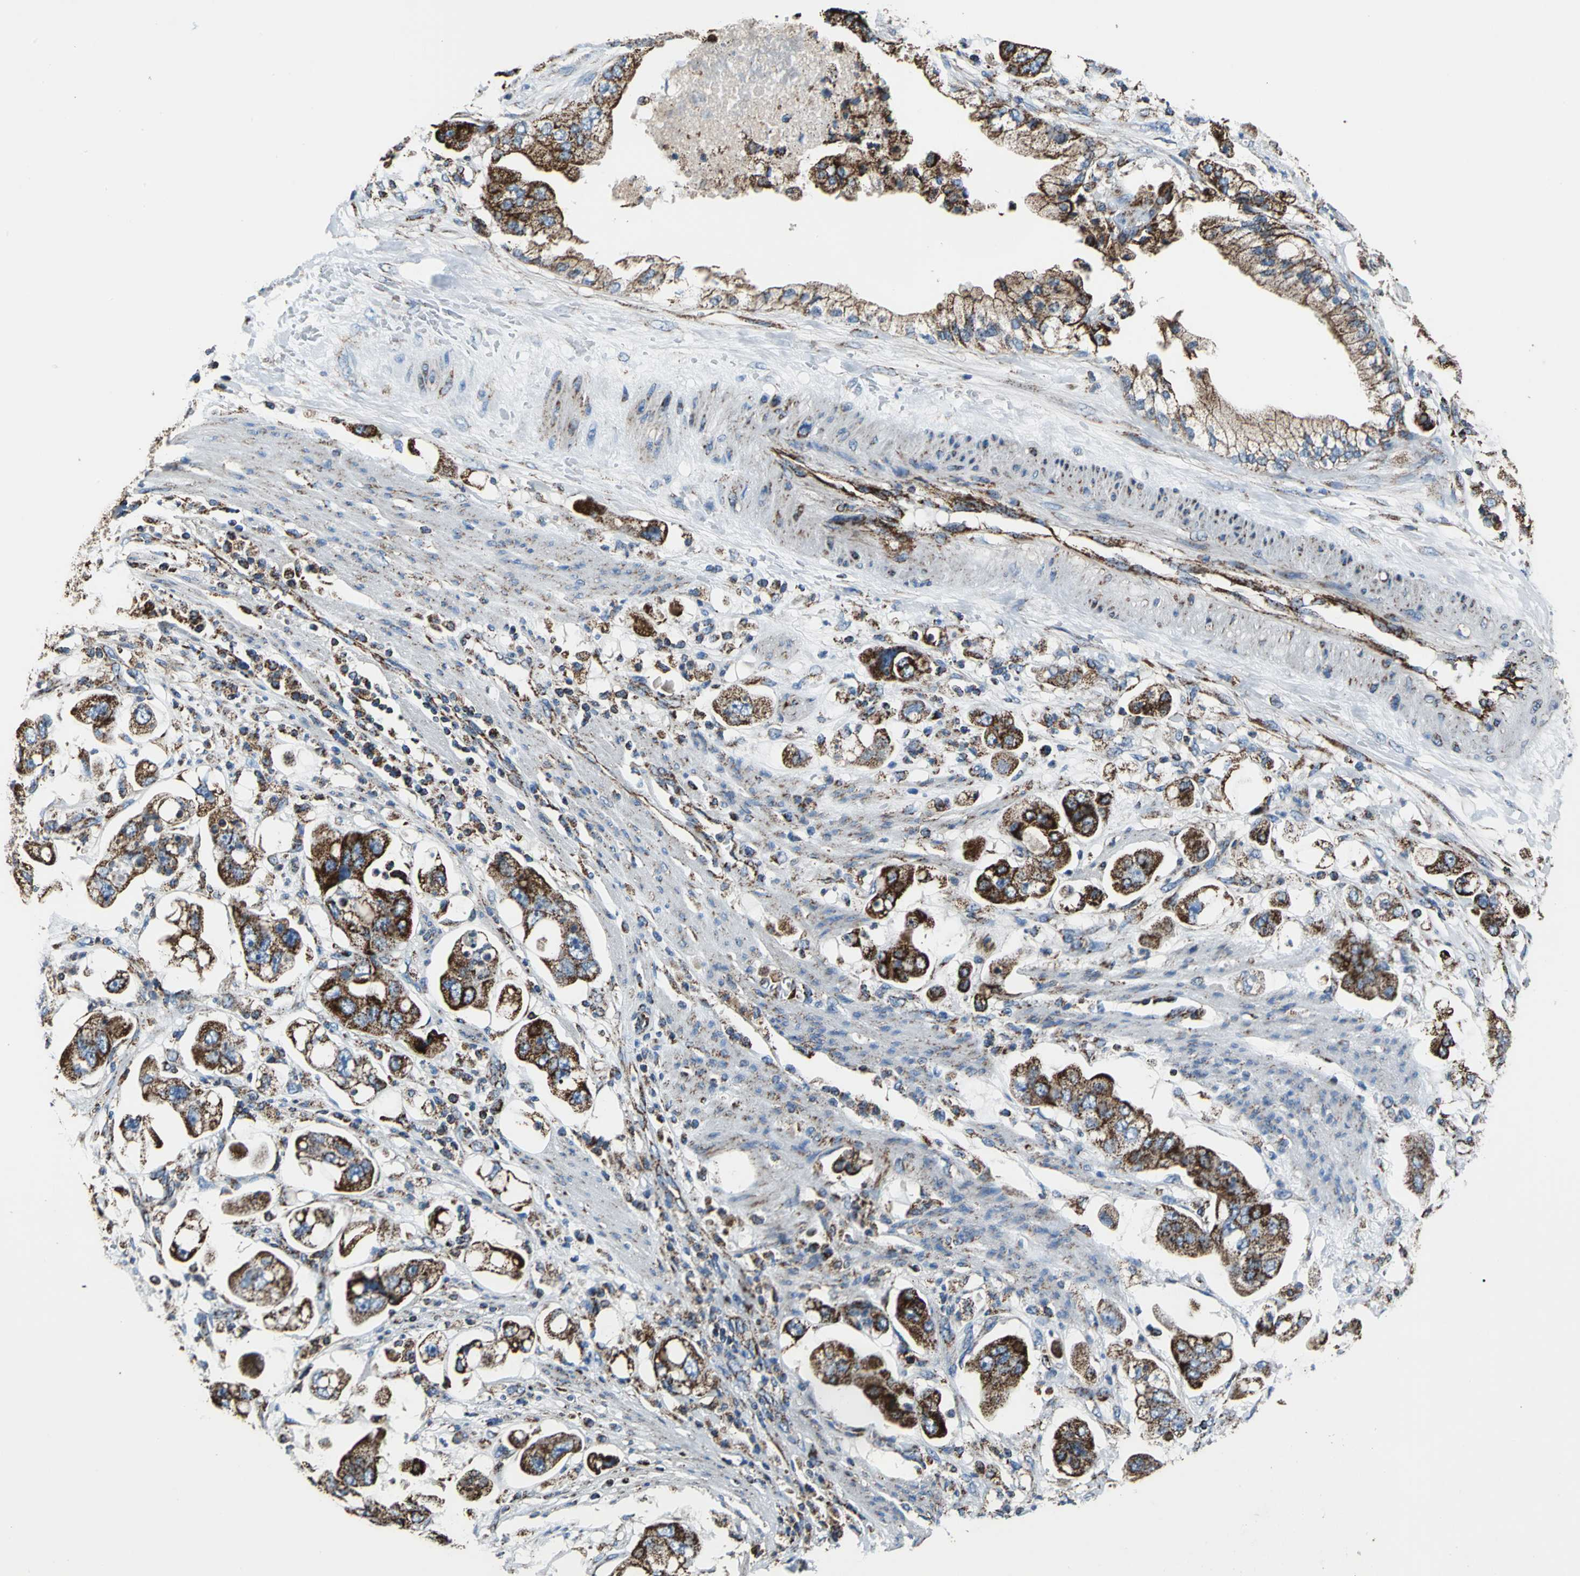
{"staining": {"intensity": "strong", "quantity": ">75%", "location": "cytoplasmic/membranous"}, "tissue": "stomach cancer", "cell_type": "Tumor cells", "image_type": "cancer", "snomed": [{"axis": "morphology", "description": "Adenocarcinoma, NOS"}, {"axis": "topography", "description": "Stomach"}], "caption": "Protein expression analysis of human stomach cancer (adenocarcinoma) reveals strong cytoplasmic/membranous expression in about >75% of tumor cells. (Brightfield microscopy of DAB IHC at high magnification).", "gene": "ECH1", "patient": {"sex": "male", "age": 62}}